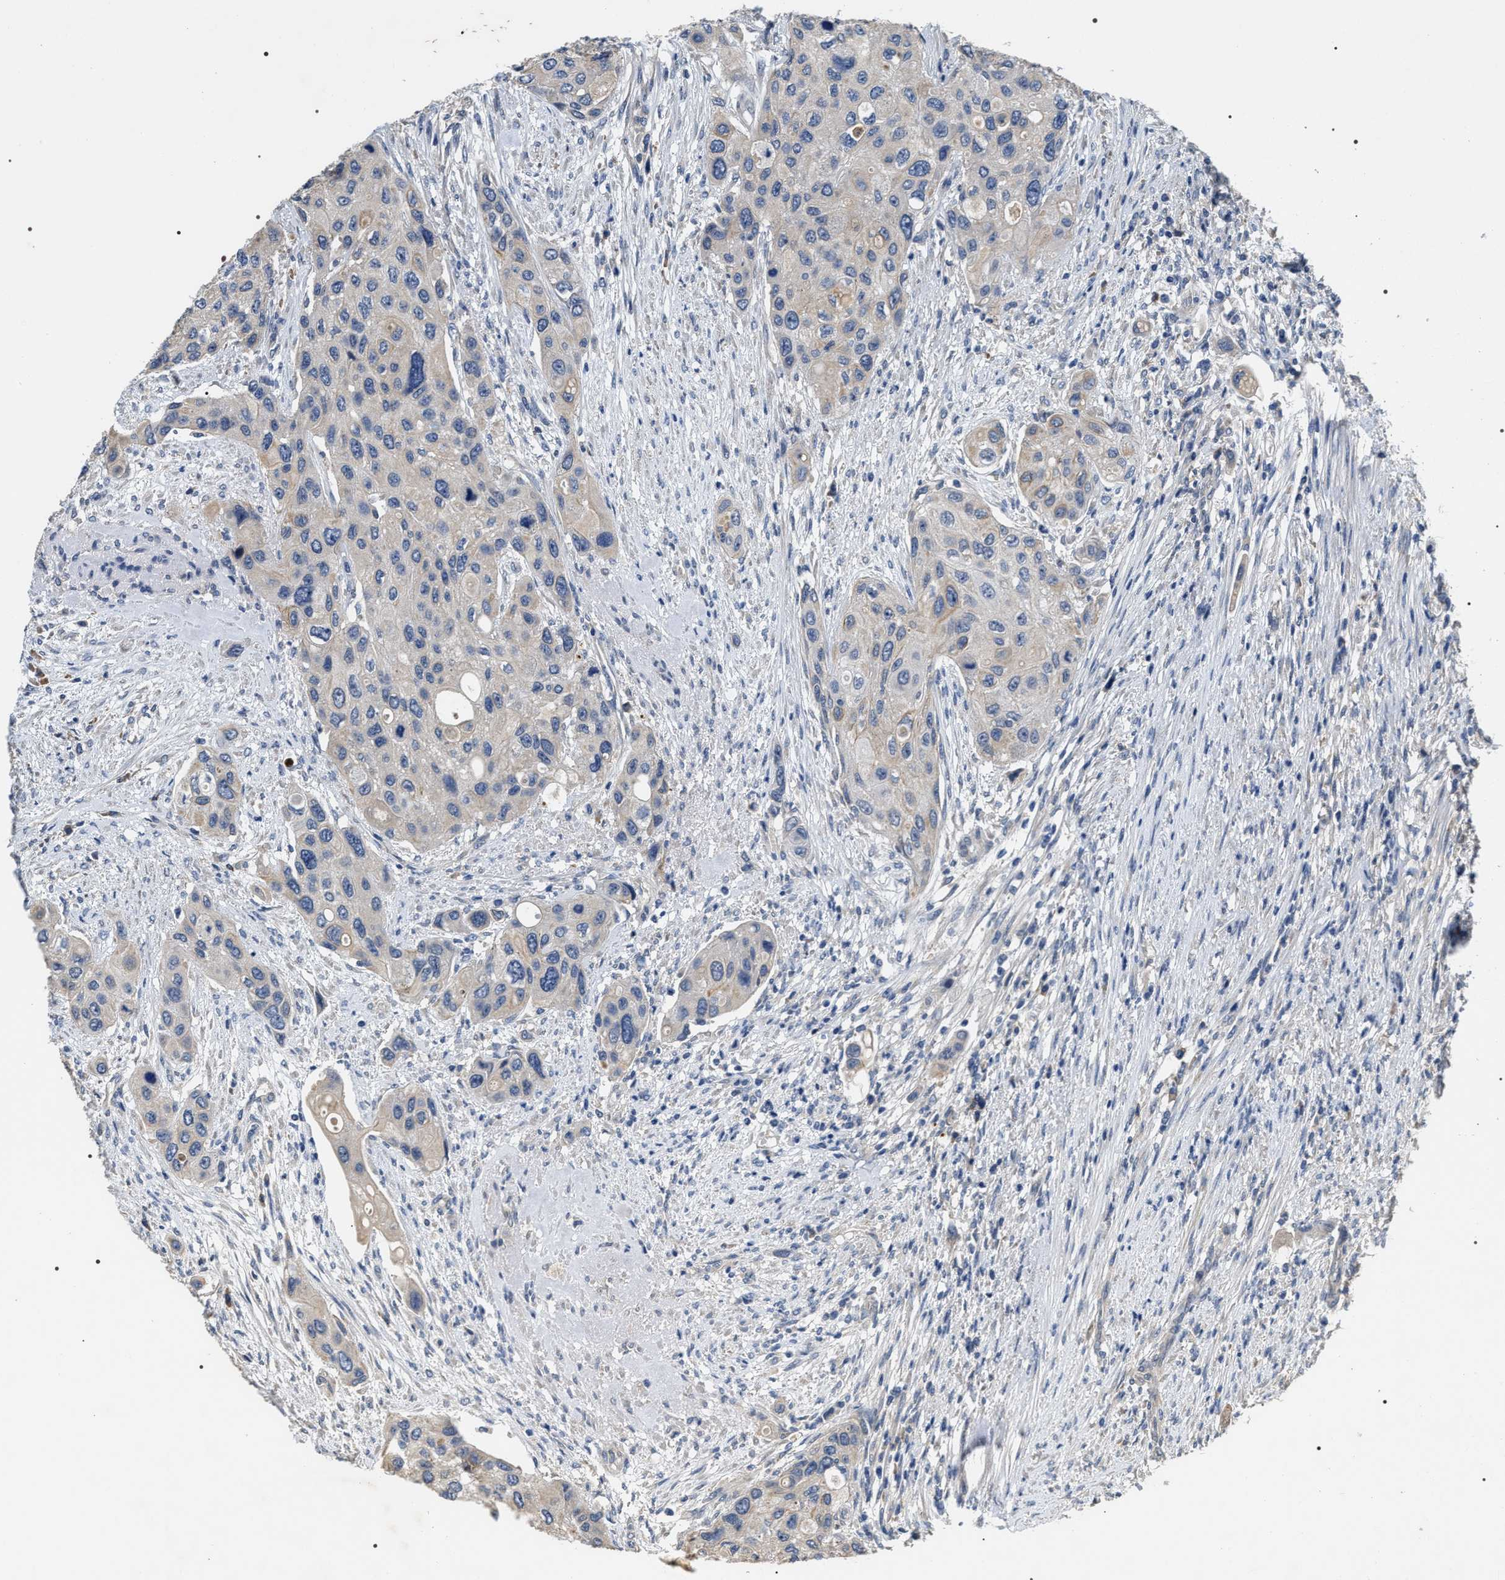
{"staining": {"intensity": "negative", "quantity": "none", "location": "none"}, "tissue": "urothelial cancer", "cell_type": "Tumor cells", "image_type": "cancer", "snomed": [{"axis": "morphology", "description": "Urothelial carcinoma, High grade"}, {"axis": "topography", "description": "Urinary bladder"}], "caption": "Immunohistochemistry histopathology image of neoplastic tissue: urothelial cancer stained with DAB (3,3'-diaminobenzidine) displays no significant protein expression in tumor cells.", "gene": "IFT81", "patient": {"sex": "female", "age": 56}}